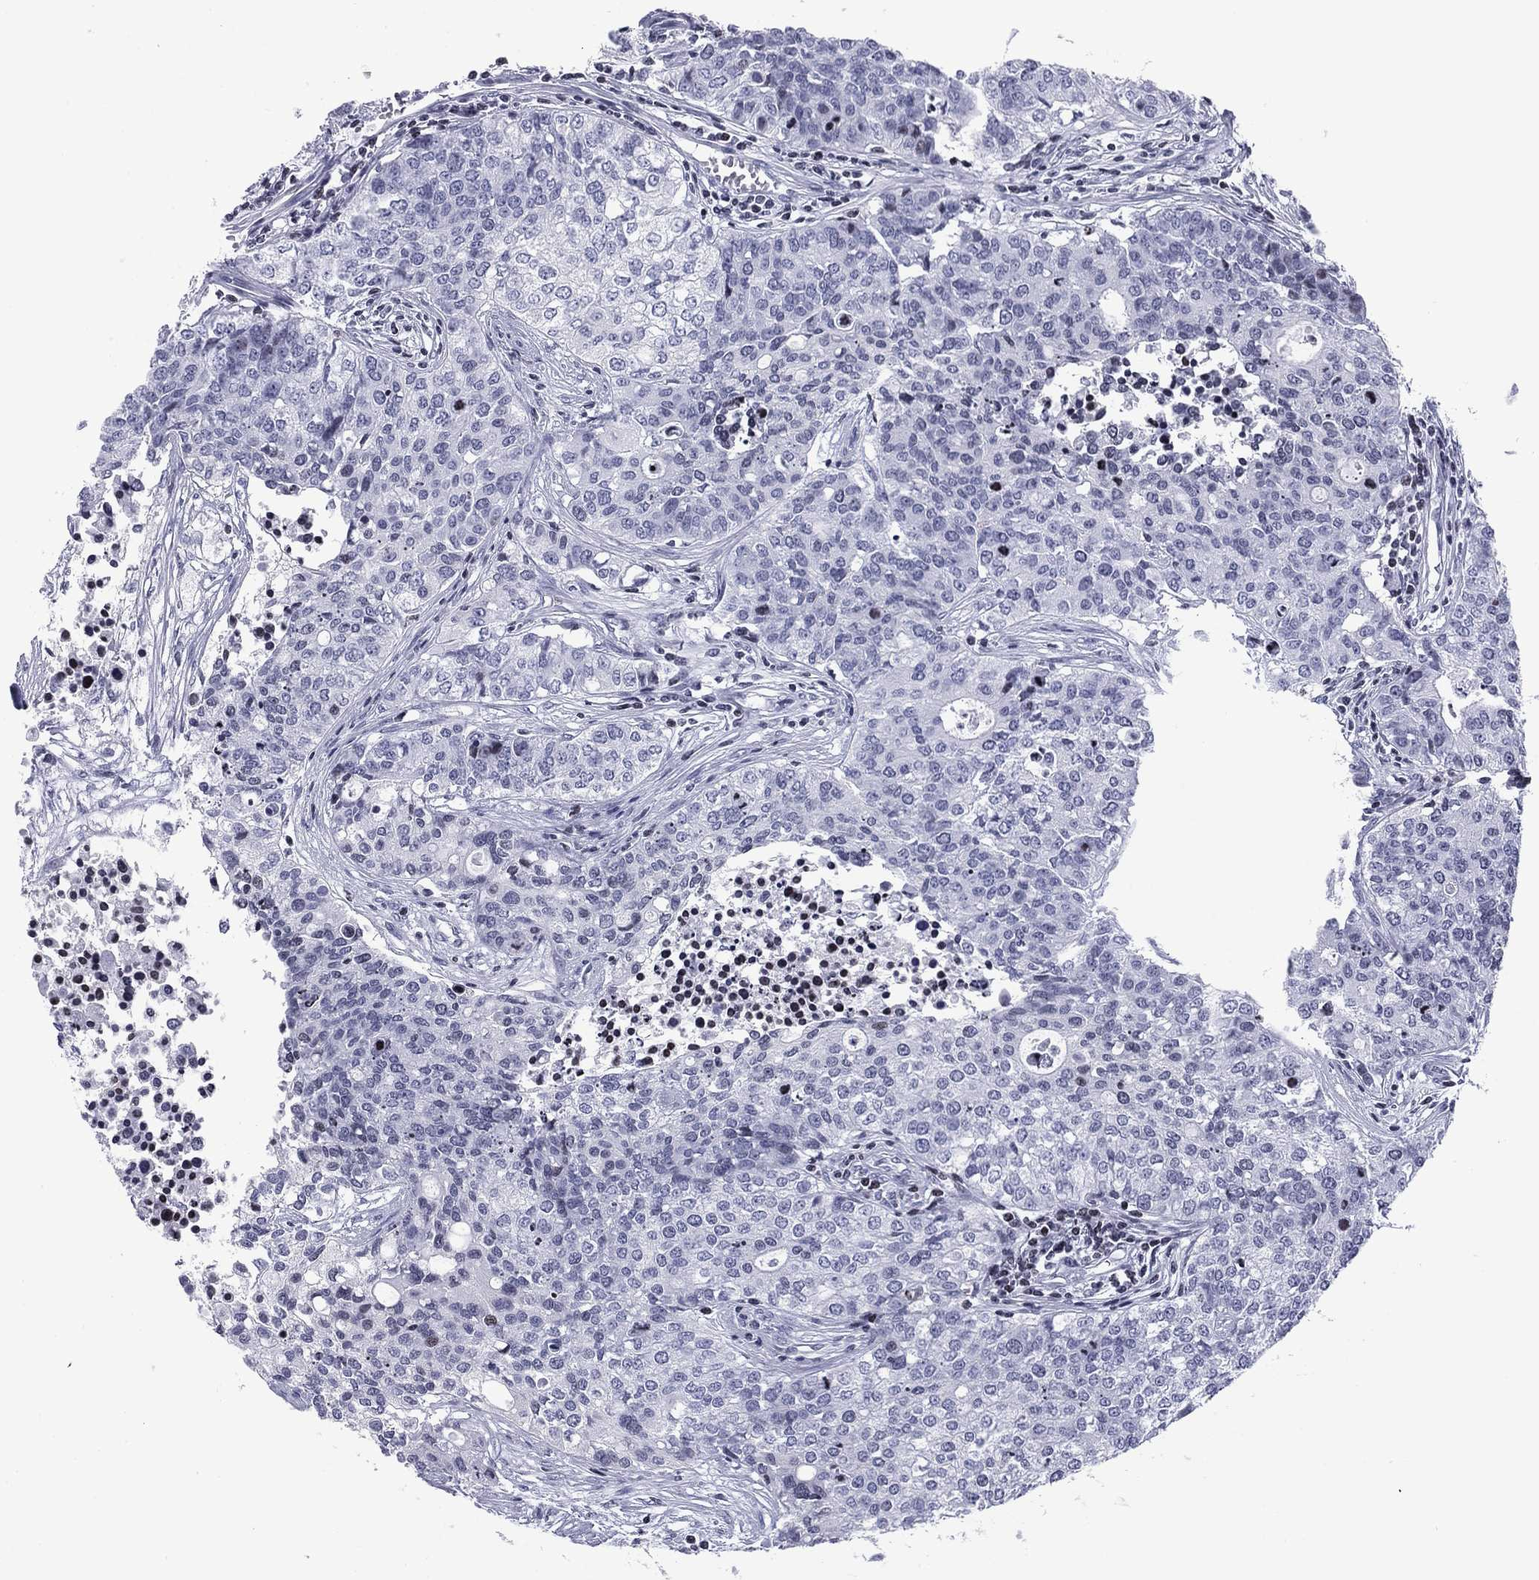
{"staining": {"intensity": "negative", "quantity": "none", "location": "none"}, "tissue": "carcinoid", "cell_type": "Tumor cells", "image_type": "cancer", "snomed": [{"axis": "morphology", "description": "Carcinoid, malignant, NOS"}, {"axis": "topography", "description": "Colon"}], "caption": "There is no significant expression in tumor cells of carcinoid. (Stains: DAB (3,3'-diaminobenzidine) immunohistochemistry (IHC) with hematoxylin counter stain, Microscopy: brightfield microscopy at high magnification).", "gene": "CCDC144A", "patient": {"sex": "male", "age": 81}}